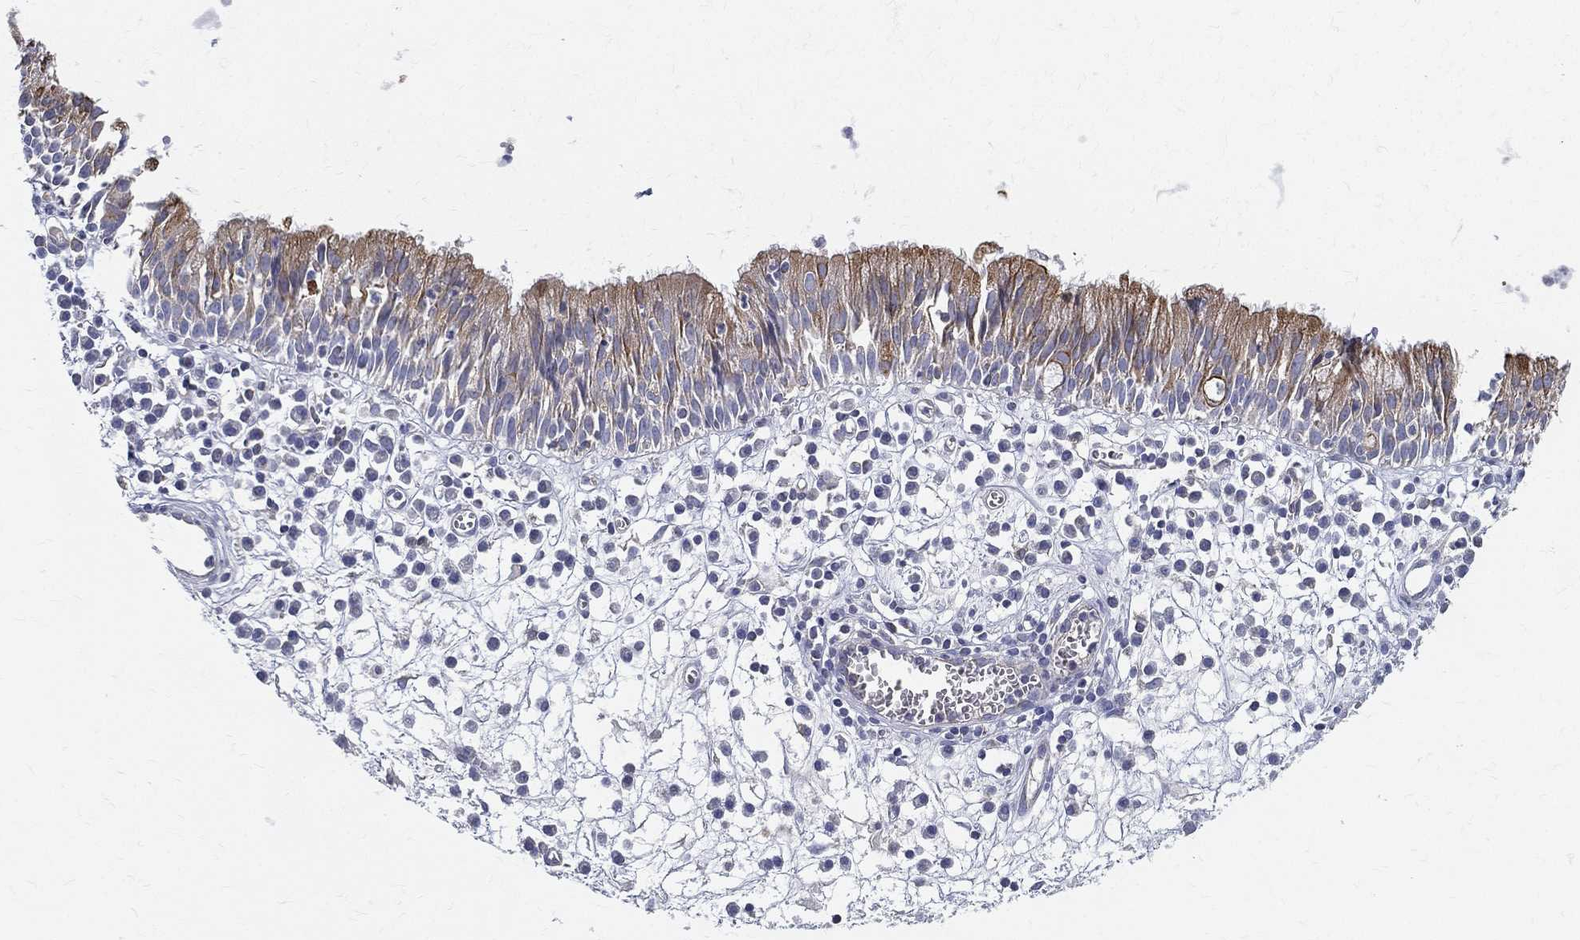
{"staining": {"intensity": "moderate", "quantity": "<25%", "location": "cytoplasmic/membranous"}, "tissue": "nasopharynx", "cell_type": "Respiratory epithelial cells", "image_type": "normal", "snomed": [{"axis": "morphology", "description": "Normal tissue, NOS"}, {"axis": "topography", "description": "Nasopharynx"}], "caption": "About <25% of respiratory epithelial cells in normal human nasopharynx display moderate cytoplasmic/membranous protein staining as visualized by brown immunohistochemical staining.", "gene": "PWWP3A", "patient": {"sex": "female", "age": 77}}